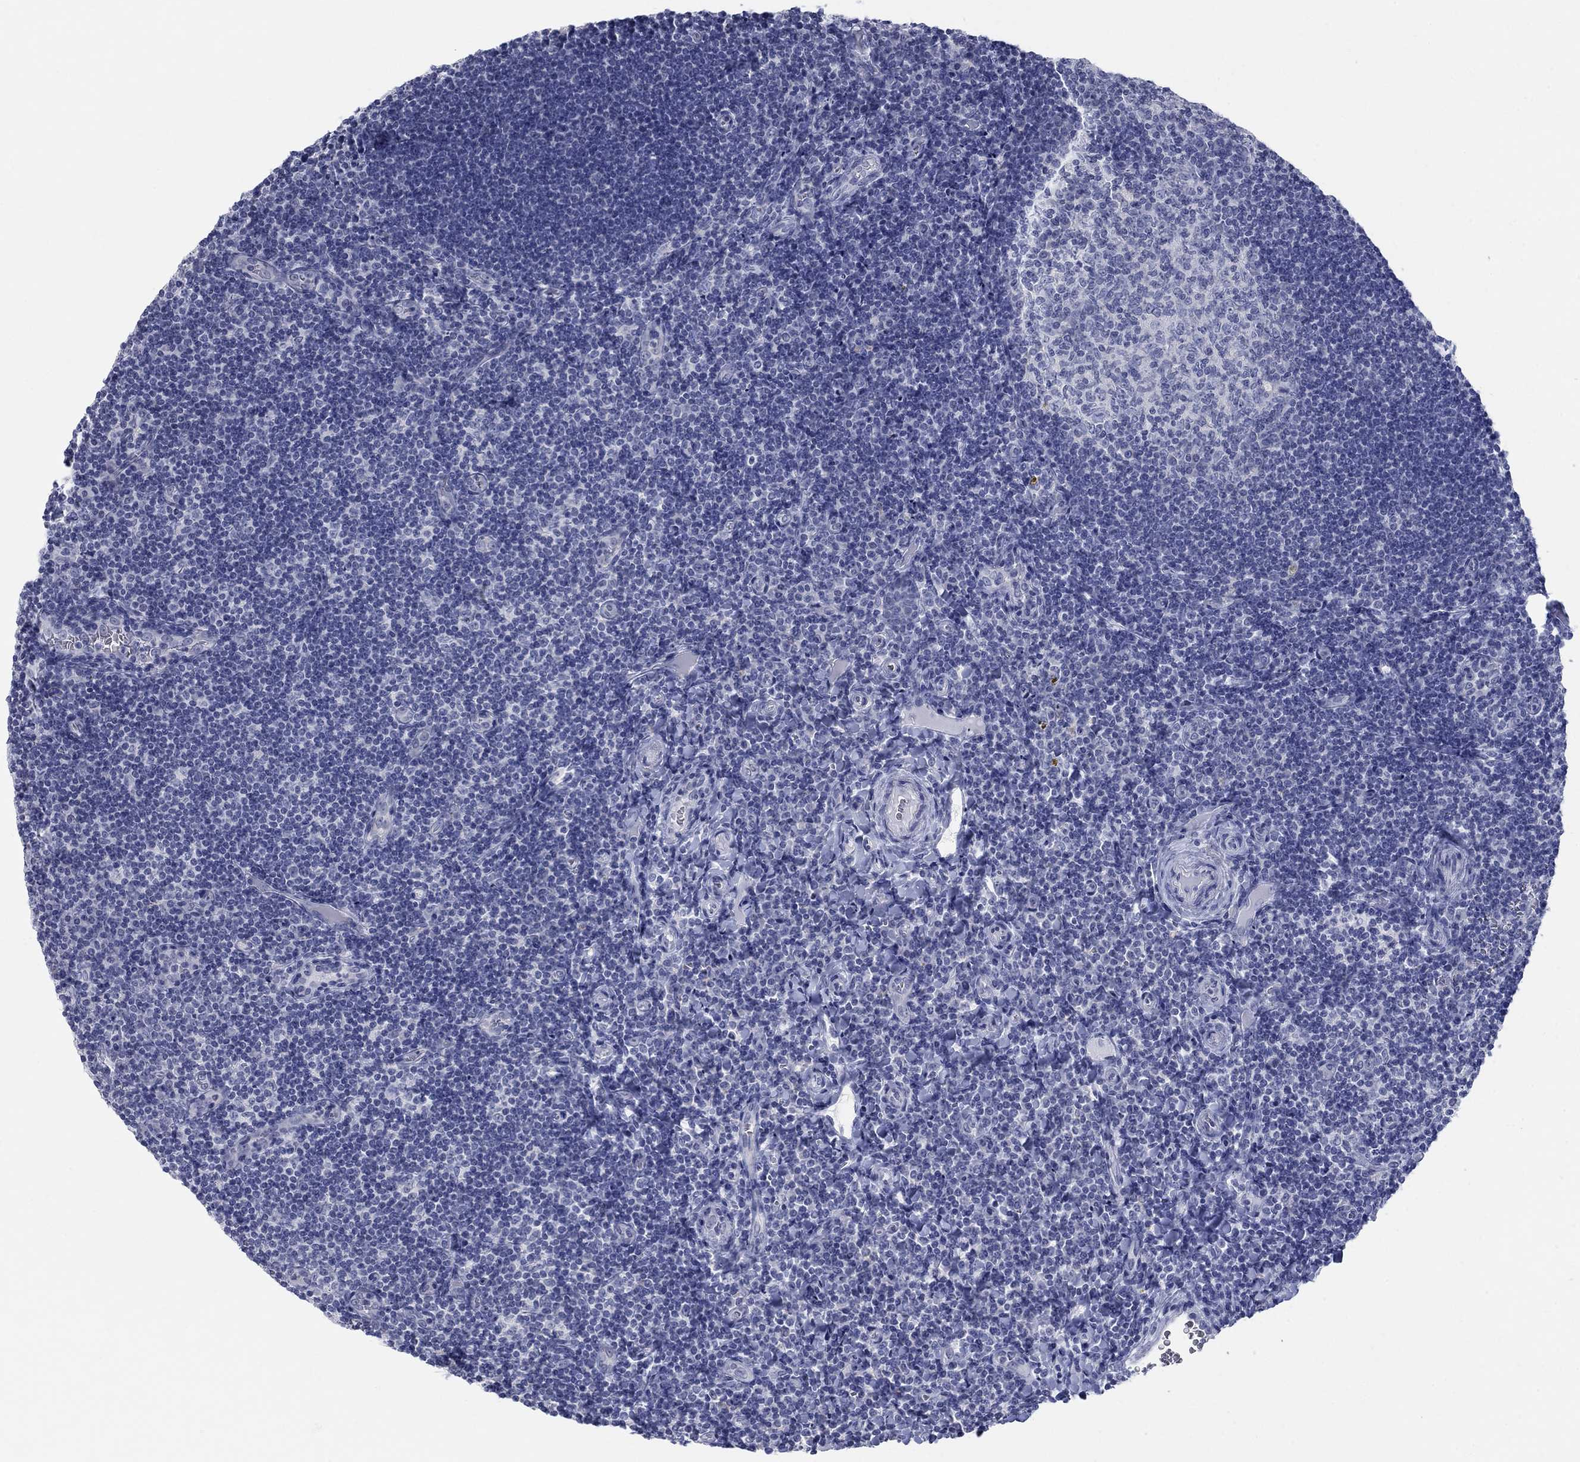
{"staining": {"intensity": "negative", "quantity": "none", "location": "none"}, "tissue": "tonsil", "cell_type": "Germinal center cells", "image_type": "normal", "snomed": [{"axis": "morphology", "description": "Normal tissue, NOS"}, {"axis": "morphology", "description": "Inflammation, NOS"}, {"axis": "topography", "description": "Tonsil"}], "caption": "Tonsil was stained to show a protein in brown. There is no significant staining in germinal center cells. (DAB IHC visualized using brightfield microscopy, high magnification).", "gene": "ATP6V1G2", "patient": {"sex": "female", "age": 31}}